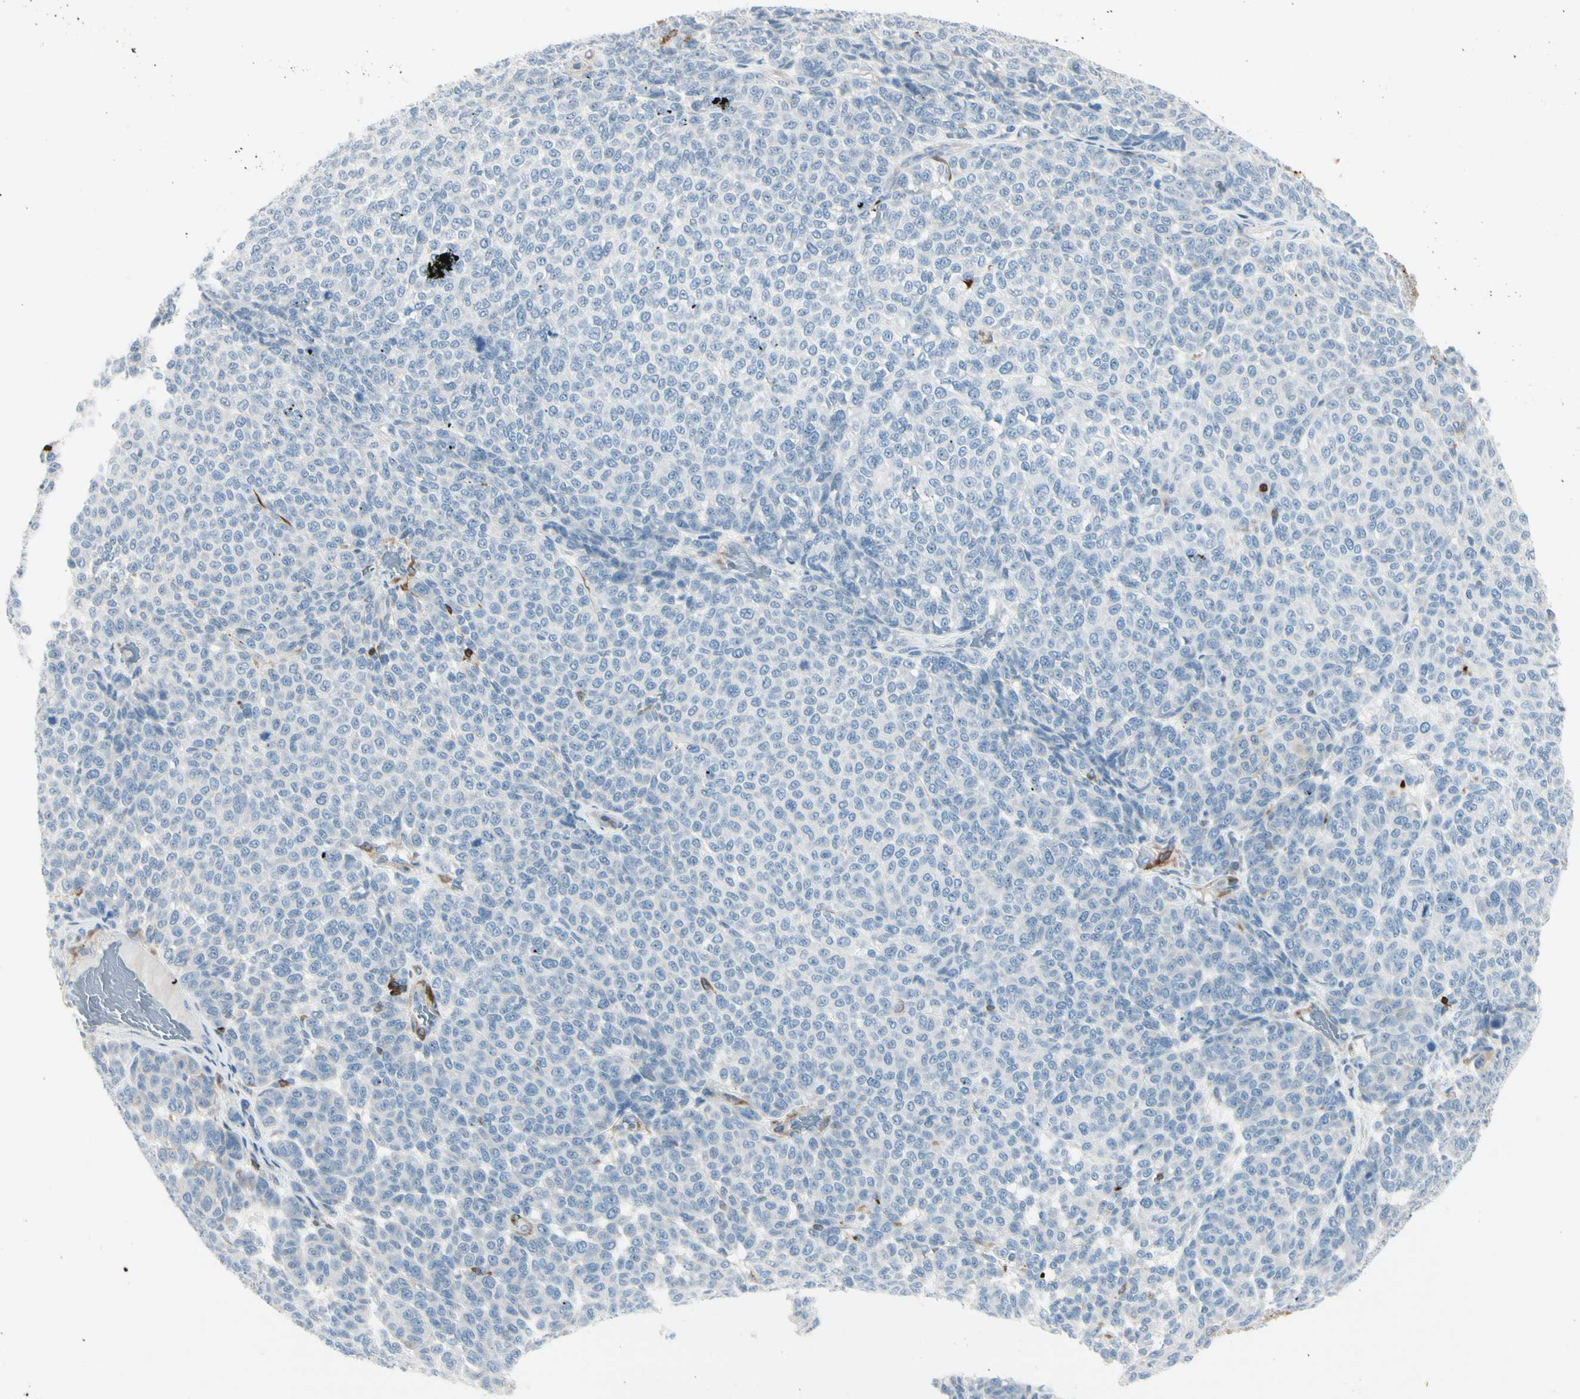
{"staining": {"intensity": "negative", "quantity": "none", "location": "none"}, "tissue": "melanoma", "cell_type": "Tumor cells", "image_type": "cancer", "snomed": [{"axis": "morphology", "description": "Malignant melanoma, NOS"}, {"axis": "topography", "description": "Skin"}], "caption": "Melanoma was stained to show a protein in brown. There is no significant expression in tumor cells. (DAB immunohistochemistry with hematoxylin counter stain).", "gene": "TRAF1", "patient": {"sex": "male", "age": 59}}